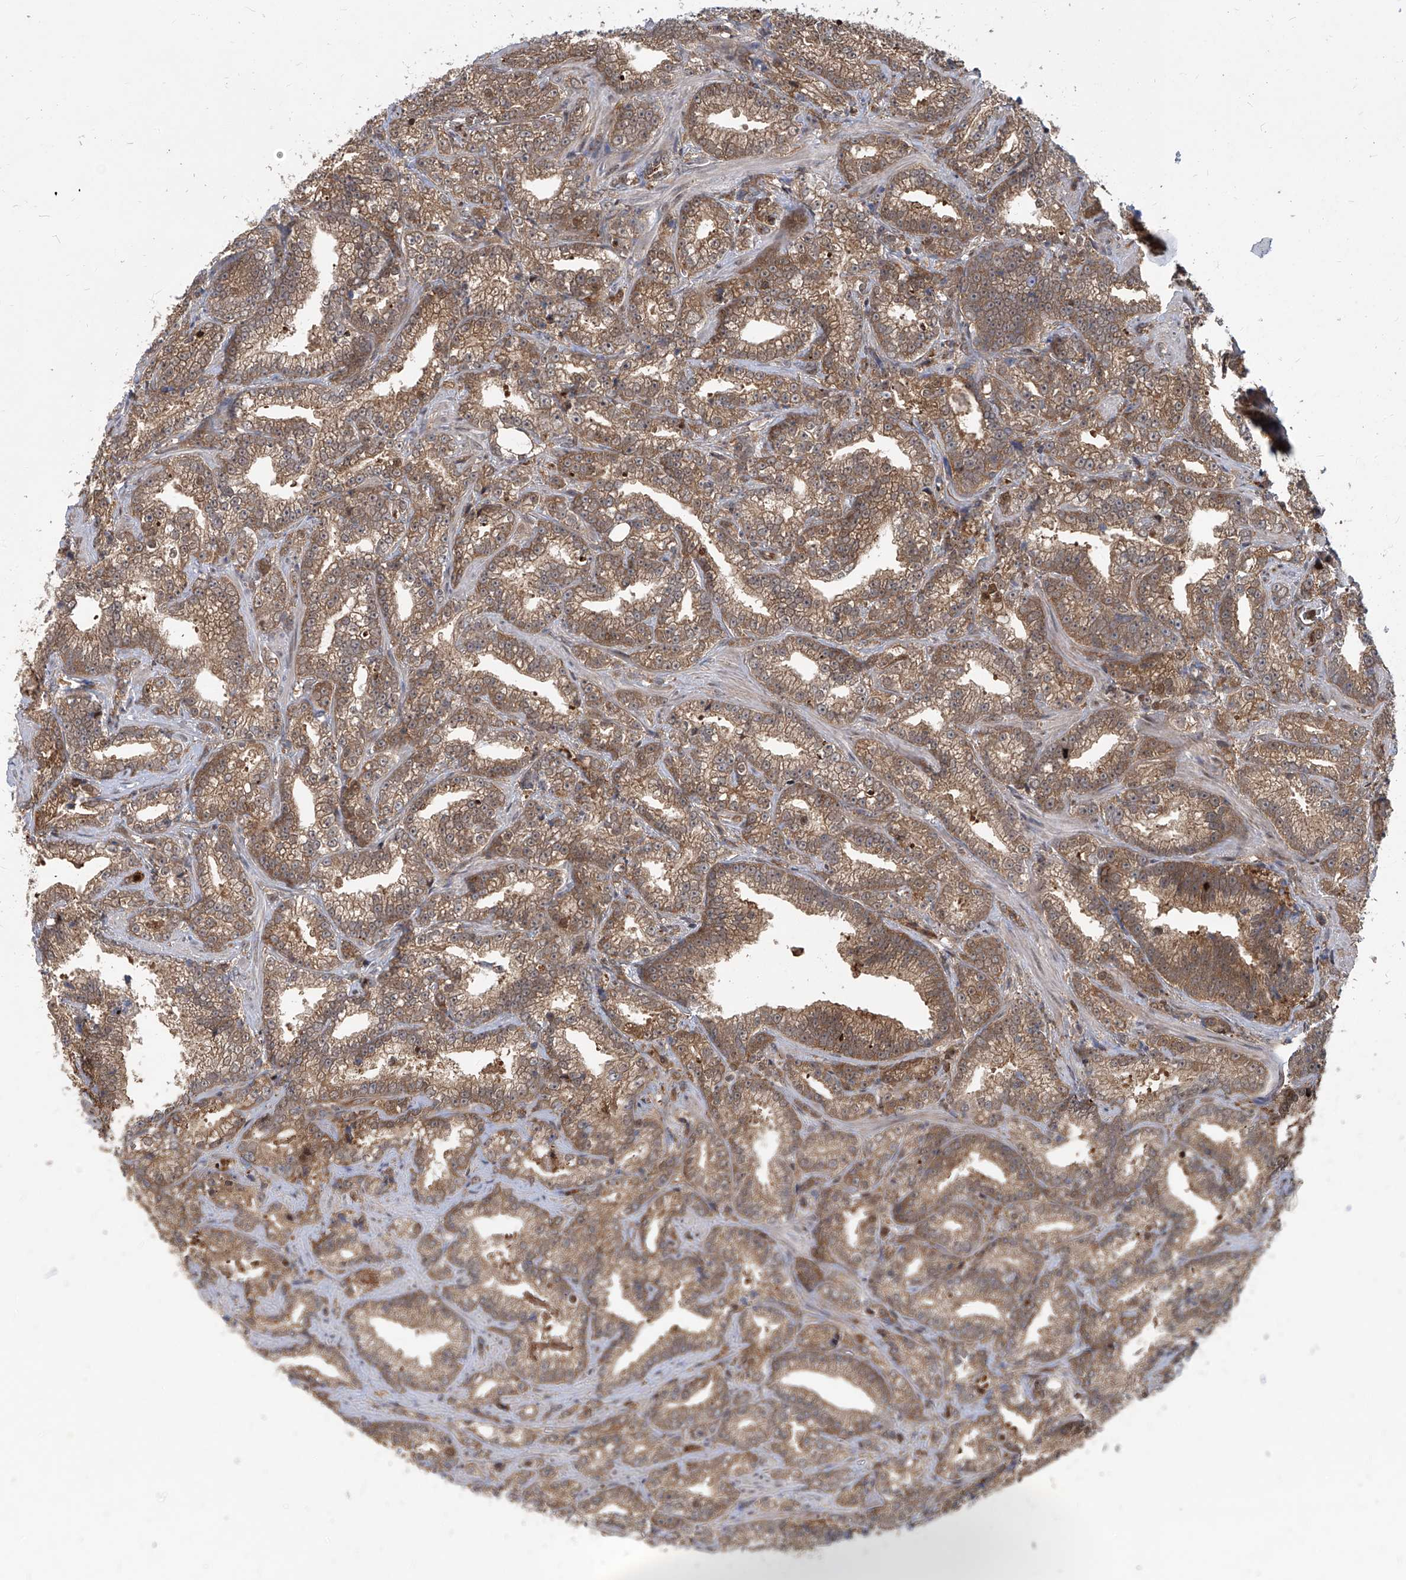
{"staining": {"intensity": "moderate", "quantity": ">75%", "location": "cytoplasmic/membranous"}, "tissue": "prostate cancer", "cell_type": "Tumor cells", "image_type": "cancer", "snomed": [{"axis": "morphology", "description": "Adenocarcinoma, High grade"}, {"axis": "topography", "description": "Prostate and seminal vesicle, NOS"}], "caption": "The photomicrograph exhibits immunohistochemical staining of prostate cancer (adenocarcinoma (high-grade)). There is moderate cytoplasmic/membranous staining is seen in approximately >75% of tumor cells.", "gene": "PSMB1", "patient": {"sex": "male", "age": 67}}